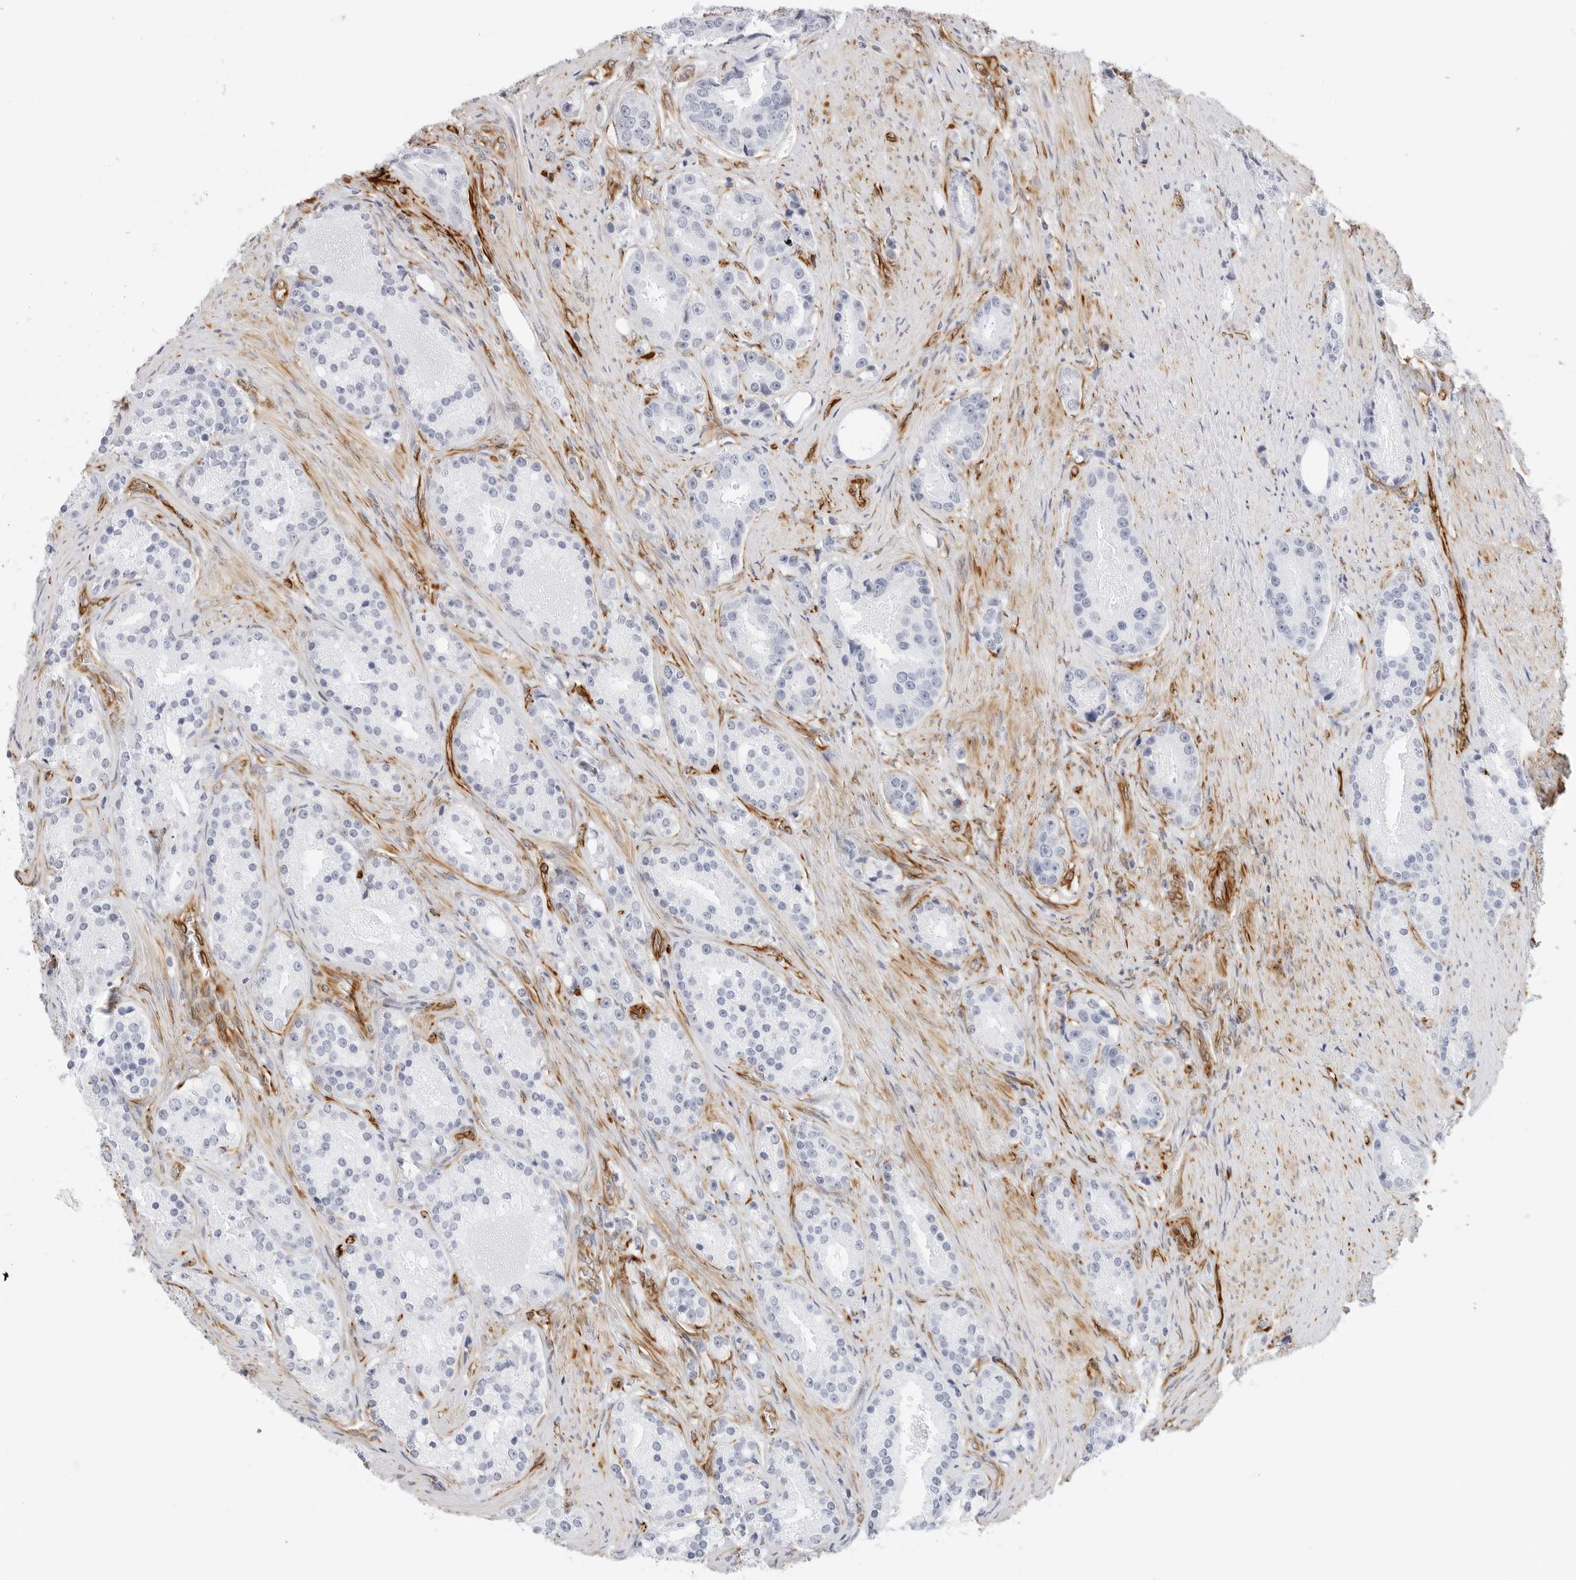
{"staining": {"intensity": "negative", "quantity": "none", "location": "none"}, "tissue": "prostate cancer", "cell_type": "Tumor cells", "image_type": "cancer", "snomed": [{"axis": "morphology", "description": "Adenocarcinoma, High grade"}, {"axis": "topography", "description": "Prostate"}], "caption": "High power microscopy image of an immunohistochemistry histopathology image of high-grade adenocarcinoma (prostate), revealing no significant staining in tumor cells. Nuclei are stained in blue.", "gene": "NES", "patient": {"sex": "male", "age": 60}}